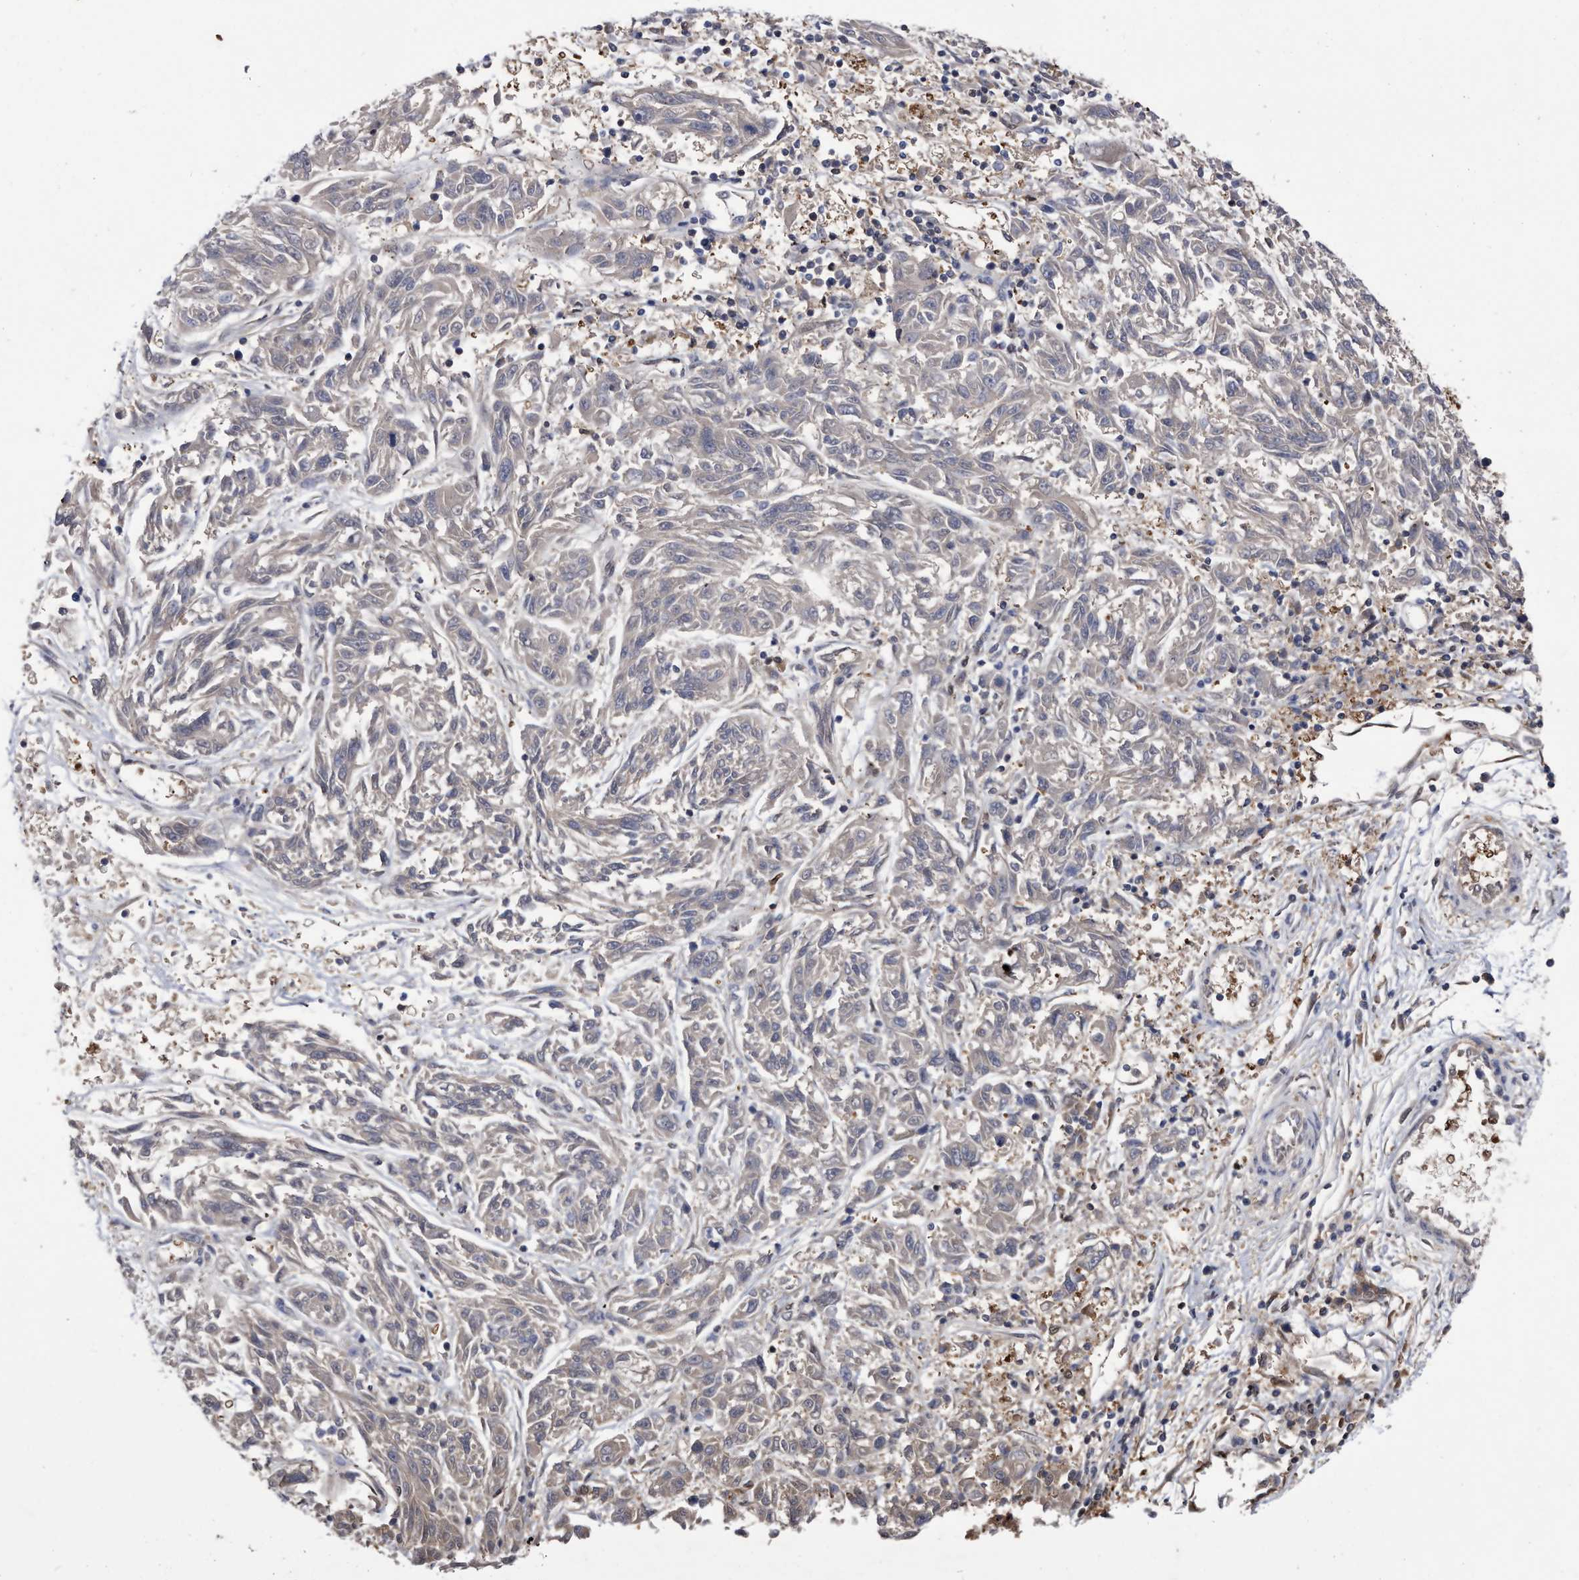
{"staining": {"intensity": "negative", "quantity": "none", "location": "none"}, "tissue": "melanoma", "cell_type": "Tumor cells", "image_type": "cancer", "snomed": [{"axis": "morphology", "description": "Malignant melanoma, NOS"}, {"axis": "topography", "description": "Skin"}], "caption": "The image exhibits no staining of tumor cells in melanoma.", "gene": "RAD23B", "patient": {"sex": "male", "age": 53}}